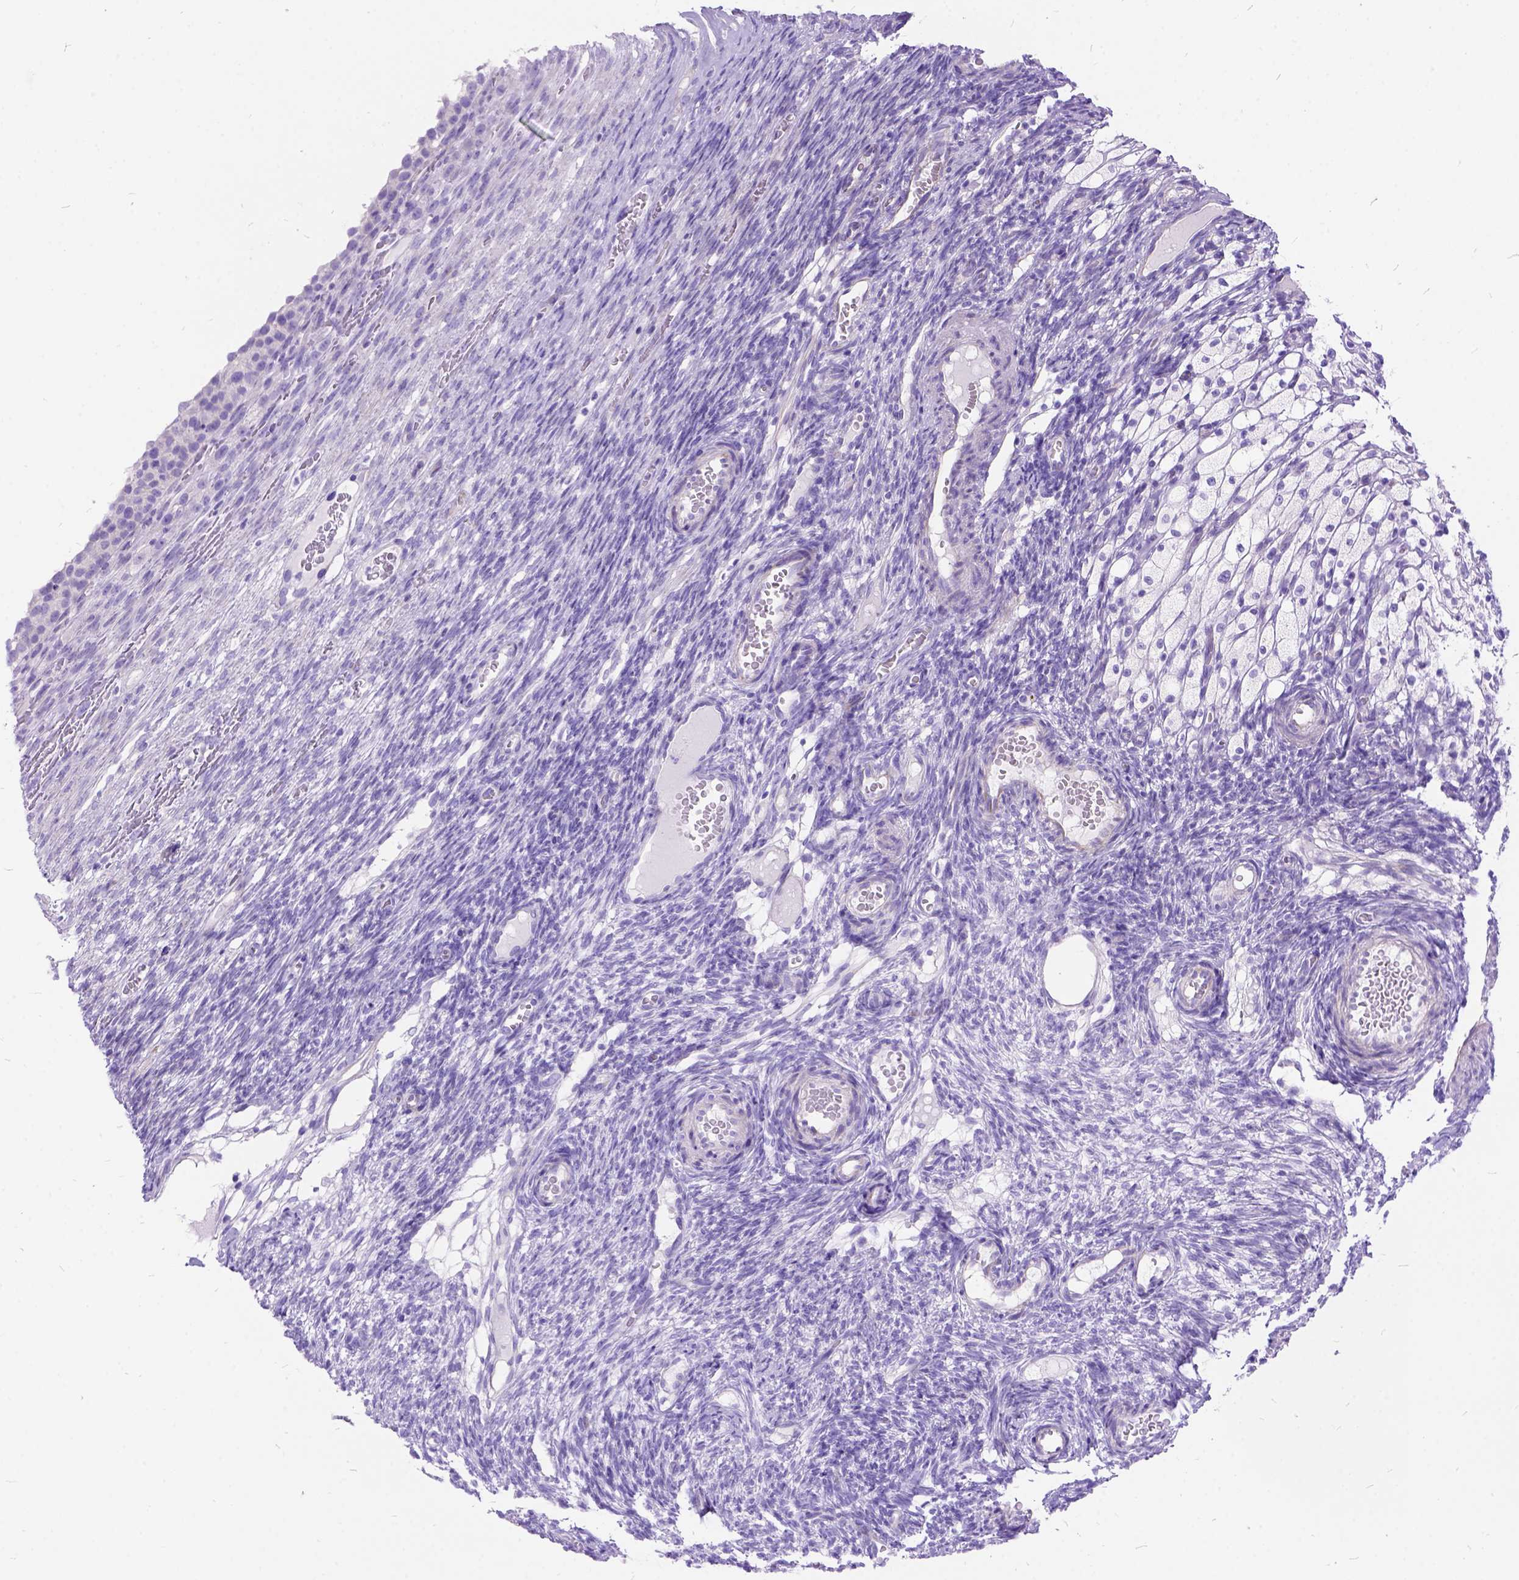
{"staining": {"intensity": "negative", "quantity": "none", "location": "none"}, "tissue": "ovary", "cell_type": "Follicle cells", "image_type": "normal", "snomed": [{"axis": "morphology", "description": "Normal tissue, NOS"}, {"axis": "topography", "description": "Ovary"}], "caption": "Ovary was stained to show a protein in brown. There is no significant expression in follicle cells. The staining was performed using DAB to visualize the protein expression in brown, while the nuclei were stained in blue with hematoxylin (Magnification: 20x).", "gene": "DNAH2", "patient": {"sex": "female", "age": 34}}